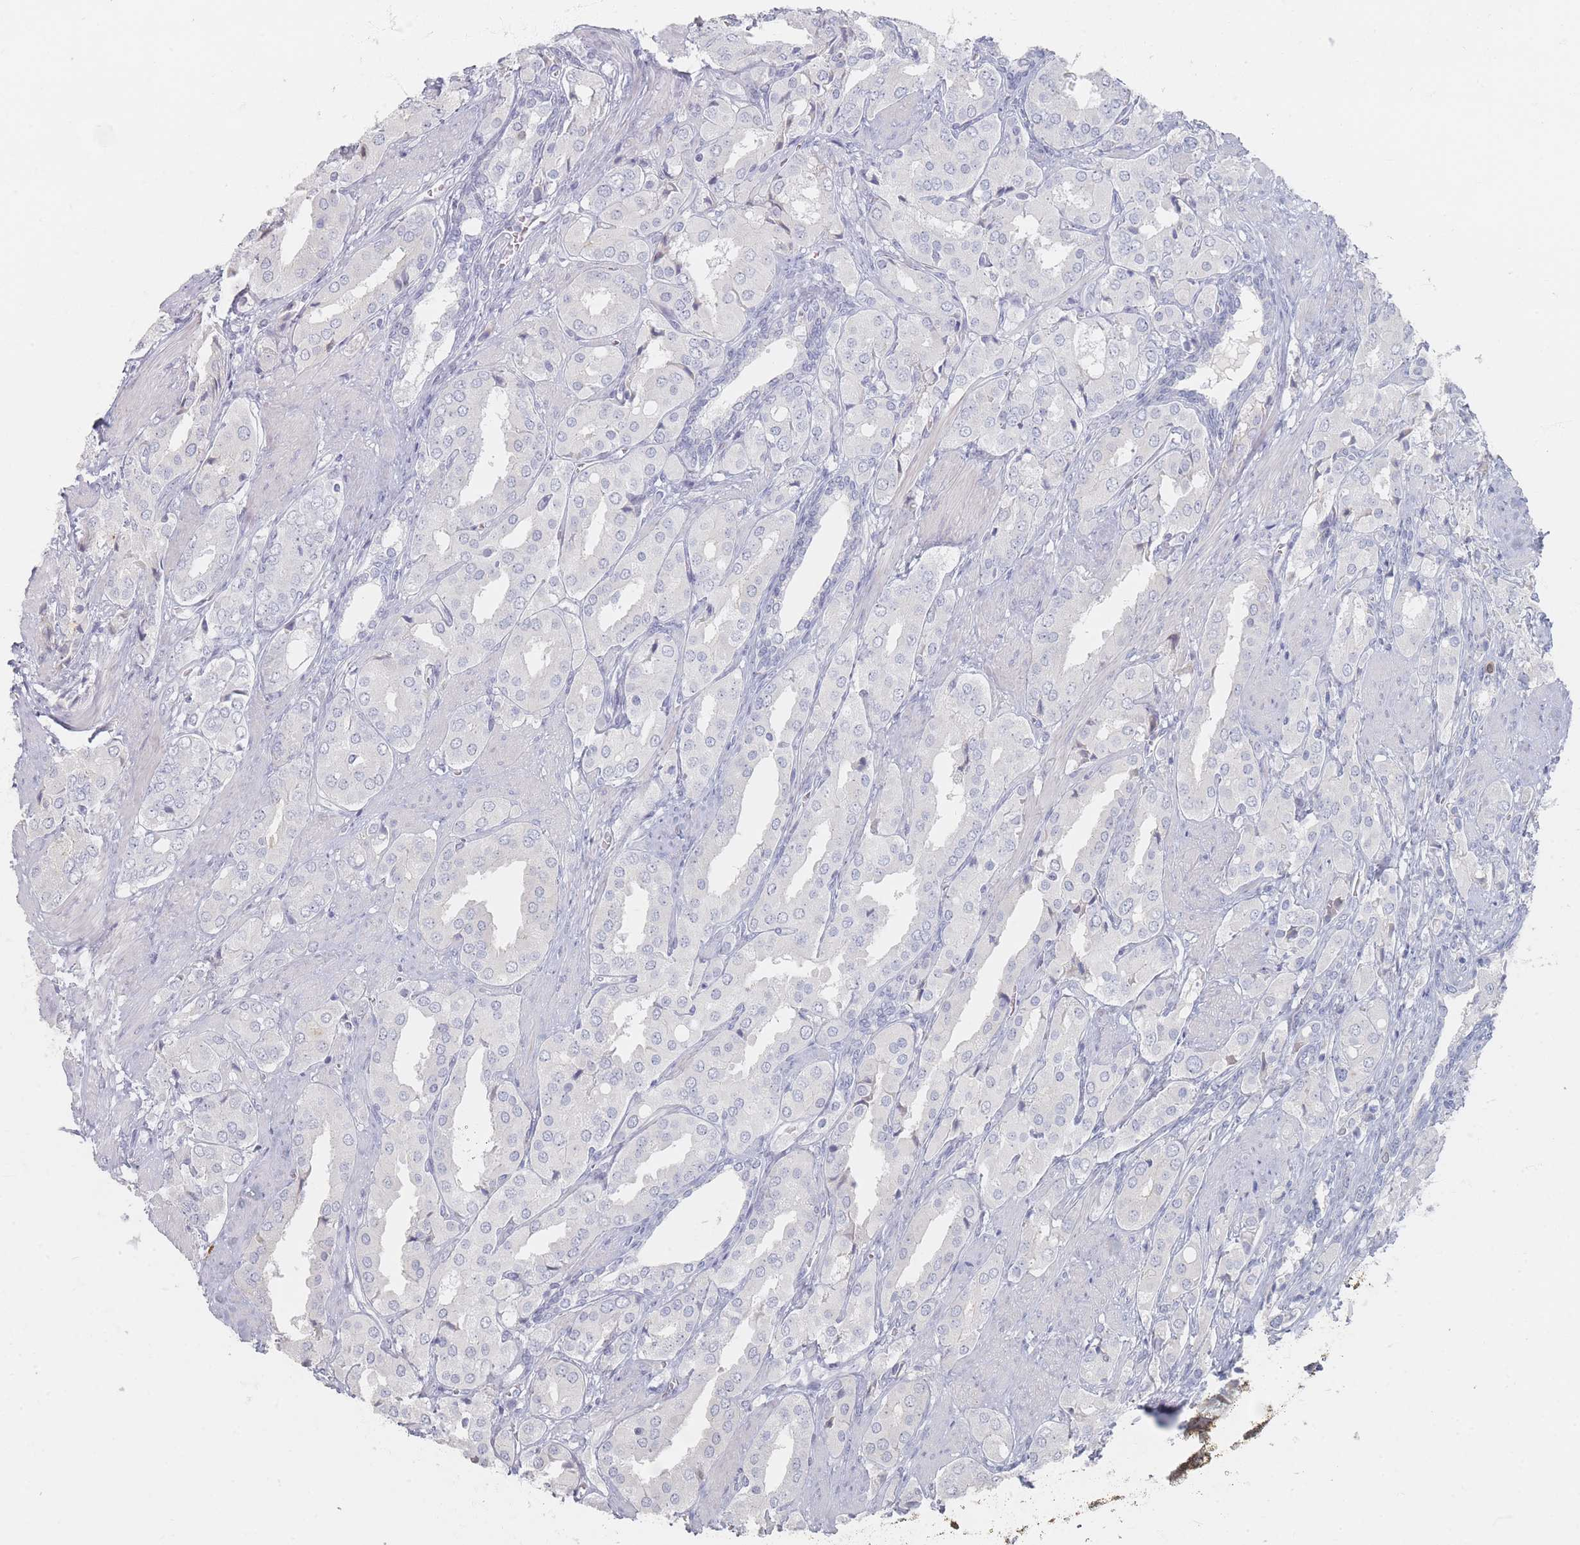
{"staining": {"intensity": "negative", "quantity": "none", "location": "none"}, "tissue": "prostate cancer", "cell_type": "Tumor cells", "image_type": "cancer", "snomed": [{"axis": "morphology", "description": "Adenocarcinoma, High grade"}, {"axis": "topography", "description": "Prostate"}], "caption": "Immunohistochemical staining of human prostate cancer exhibits no significant staining in tumor cells.", "gene": "CD37", "patient": {"sex": "male", "age": 71}}